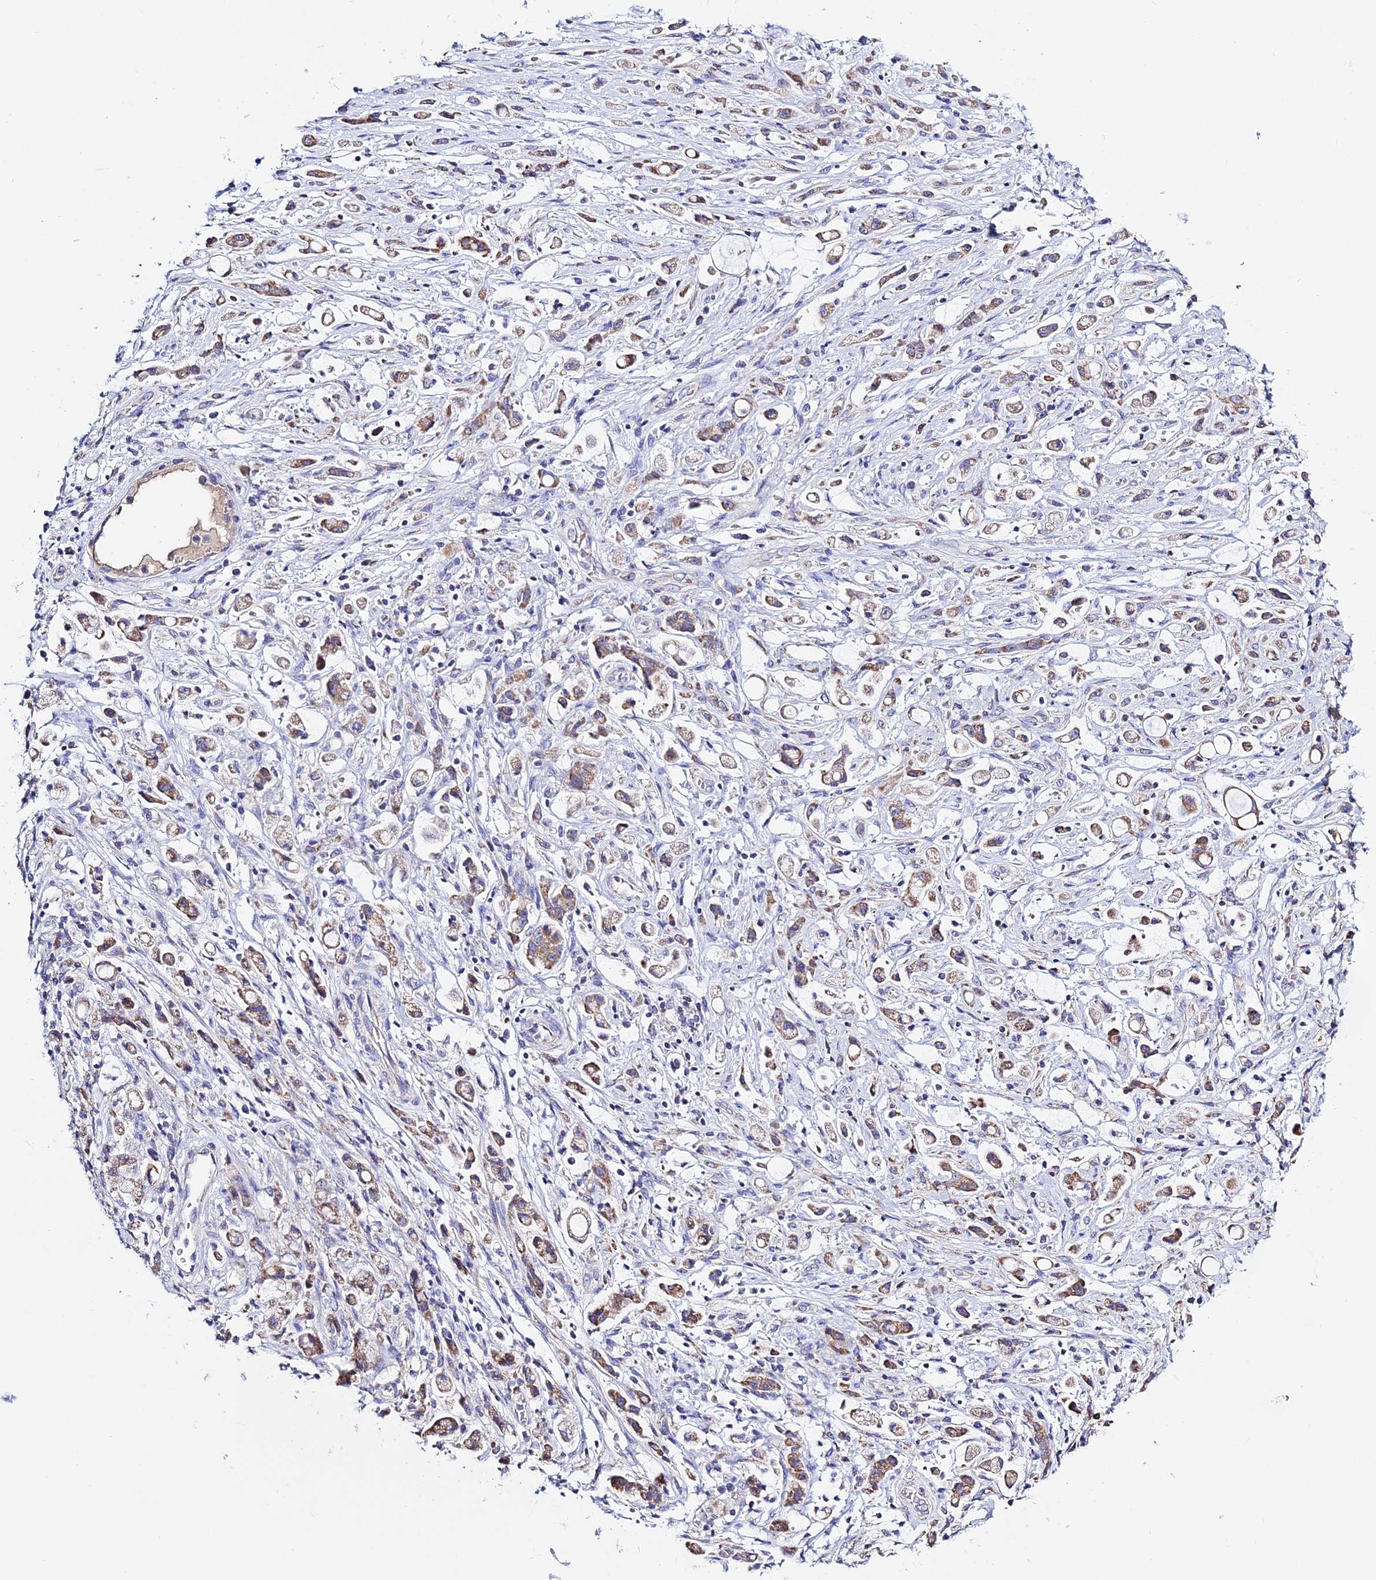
{"staining": {"intensity": "moderate", "quantity": ">75%", "location": "cytoplasmic/membranous"}, "tissue": "stomach cancer", "cell_type": "Tumor cells", "image_type": "cancer", "snomed": [{"axis": "morphology", "description": "Adenocarcinoma, NOS"}, {"axis": "topography", "description": "Stomach"}], "caption": "Adenocarcinoma (stomach) was stained to show a protein in brown. There is medium levels of moderate cytoplasmic/membranous positivity in approximately >75% of tumor cells.", "gene": "TYW5", "patient": {"sex": "female", "age": 60}}